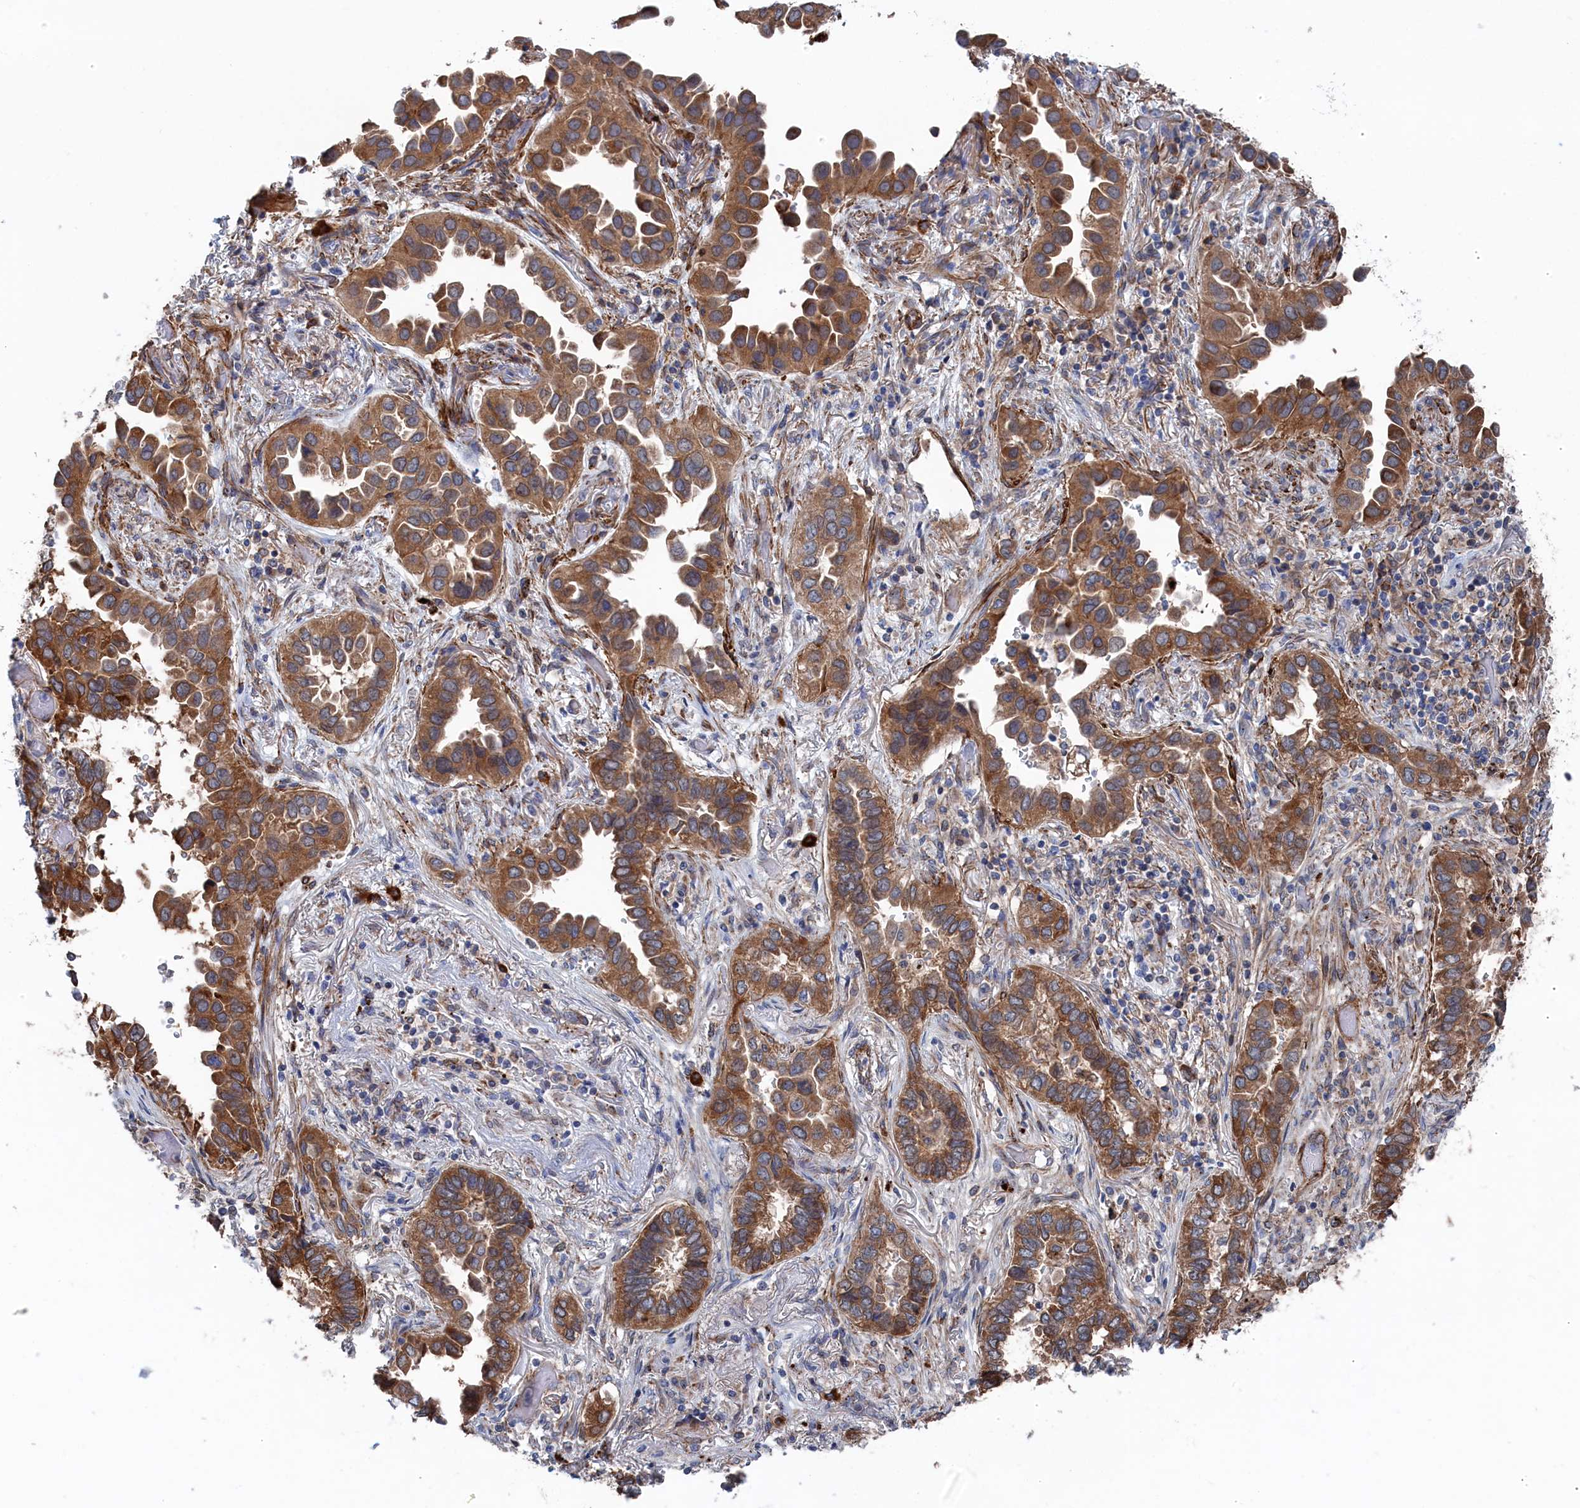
{"staining": {"intensity": "moderate", "quantity": ">75%", "location": "cytoplasmic/membranous"}, "tissue": "lung cancer", "cell_type": "Tumor cells", "image_type": "cancer", "snomed": [{"axis": "morphology", "description": "Adenocarcinoma, NOS"}, {"axis": "topography", "description": "Lung"}], "caption": "Immunohistochemistry (IHC) staining of lung cancer (adenocarcinoma), which reveals medium levels of moderate cytoplasmic/membranous positivity in approximately >75% of tumor cells indicating moderate cytoplasmic/membranous protein staining. The staining was performed using DAB (3,3'-diaminobenzidine) (brown) for protein detection and nuclei were counterstained in hematoxylin (blue).", "gene": "FILIP1L", "patient": {"sex": "female", "age": 76}}